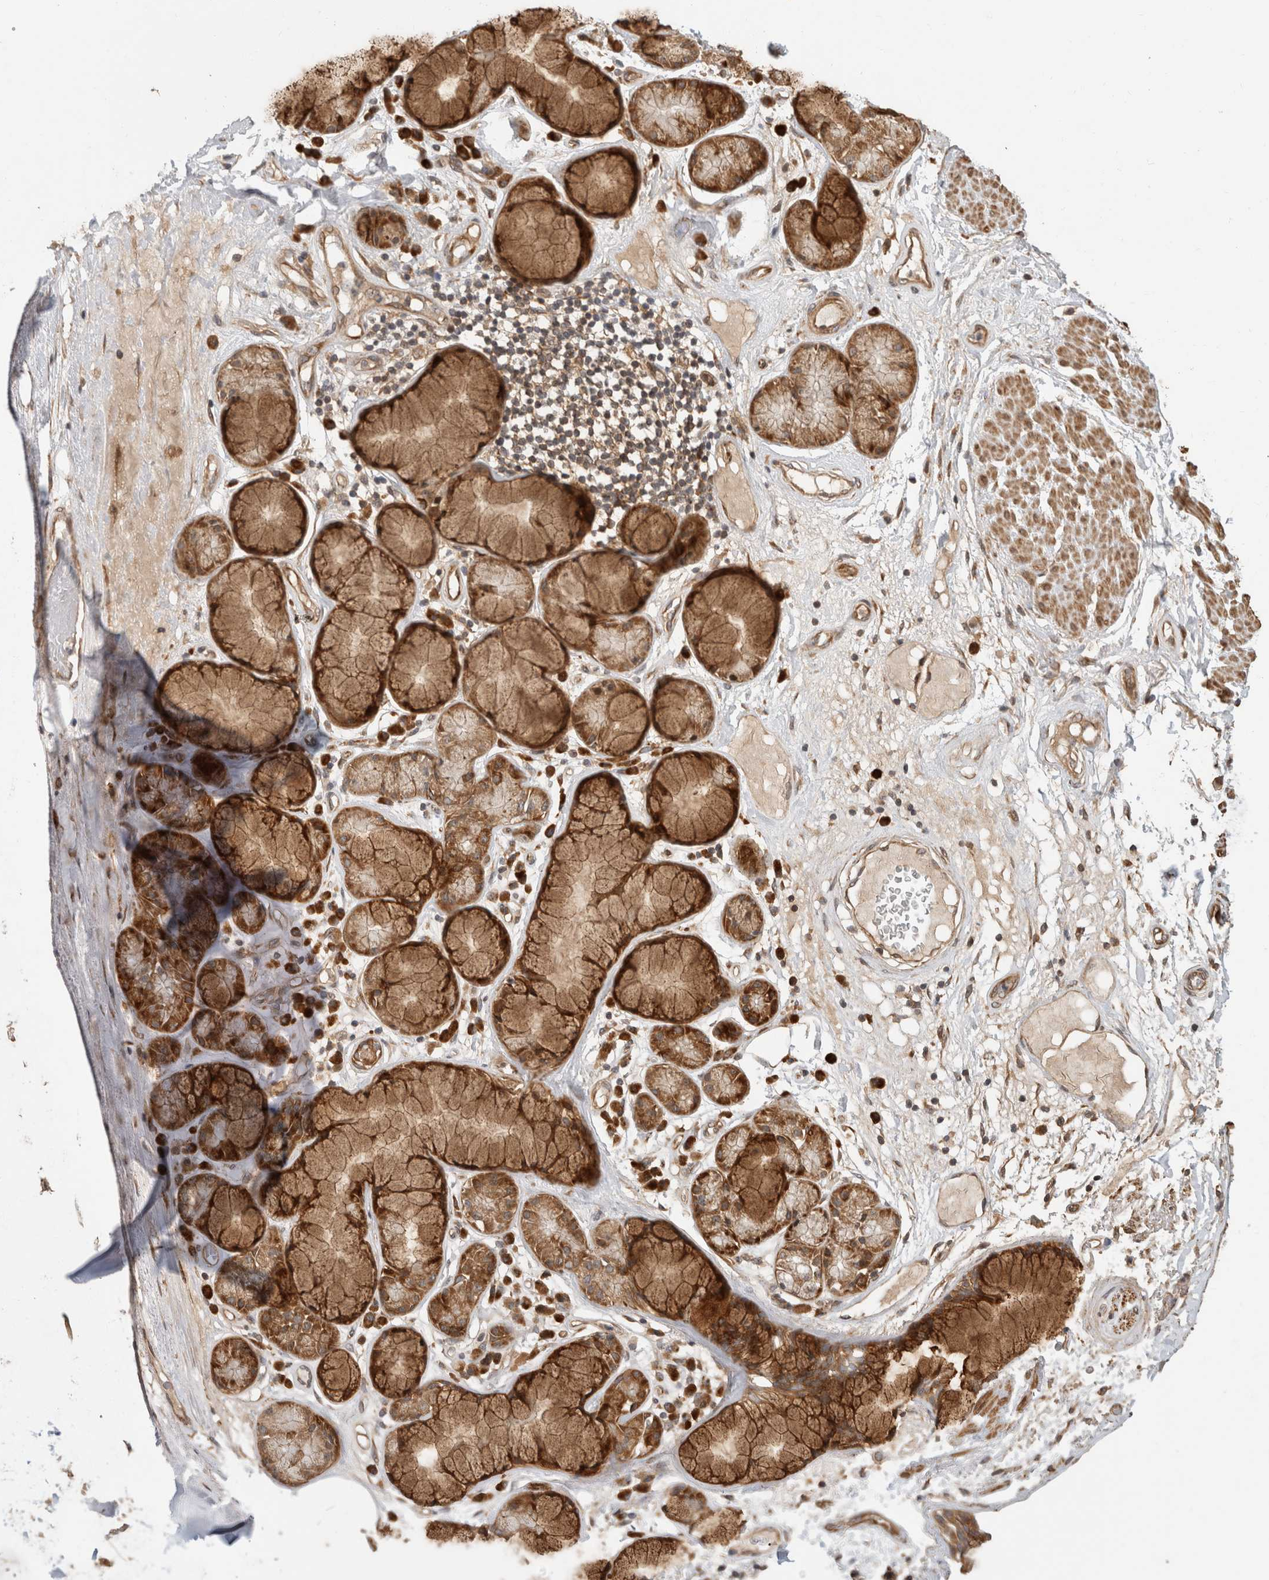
{"staining": {"intensity": "moderate", "quantity": ">75%", "location": "cytoplasmic/membranous,nuclear"}, "tissue": "adipose tissue", "cell_type": "Adipocytes", "image_type": "normal", "snomed": [{"axis": "morphology", "description": "Normal tissue, NOS"}, {"axis": "topography", "description": "Bronchus"}], "caption": "Immunohistochemical staining of normal human adipose tissue reveals >75% levels of moderate cytoplasmic/membranous,nuclear protein expression in approximately >75% of adipocytes.", "gene": "PCDHB15", "patient": {"sex": "male", "age": 66}}